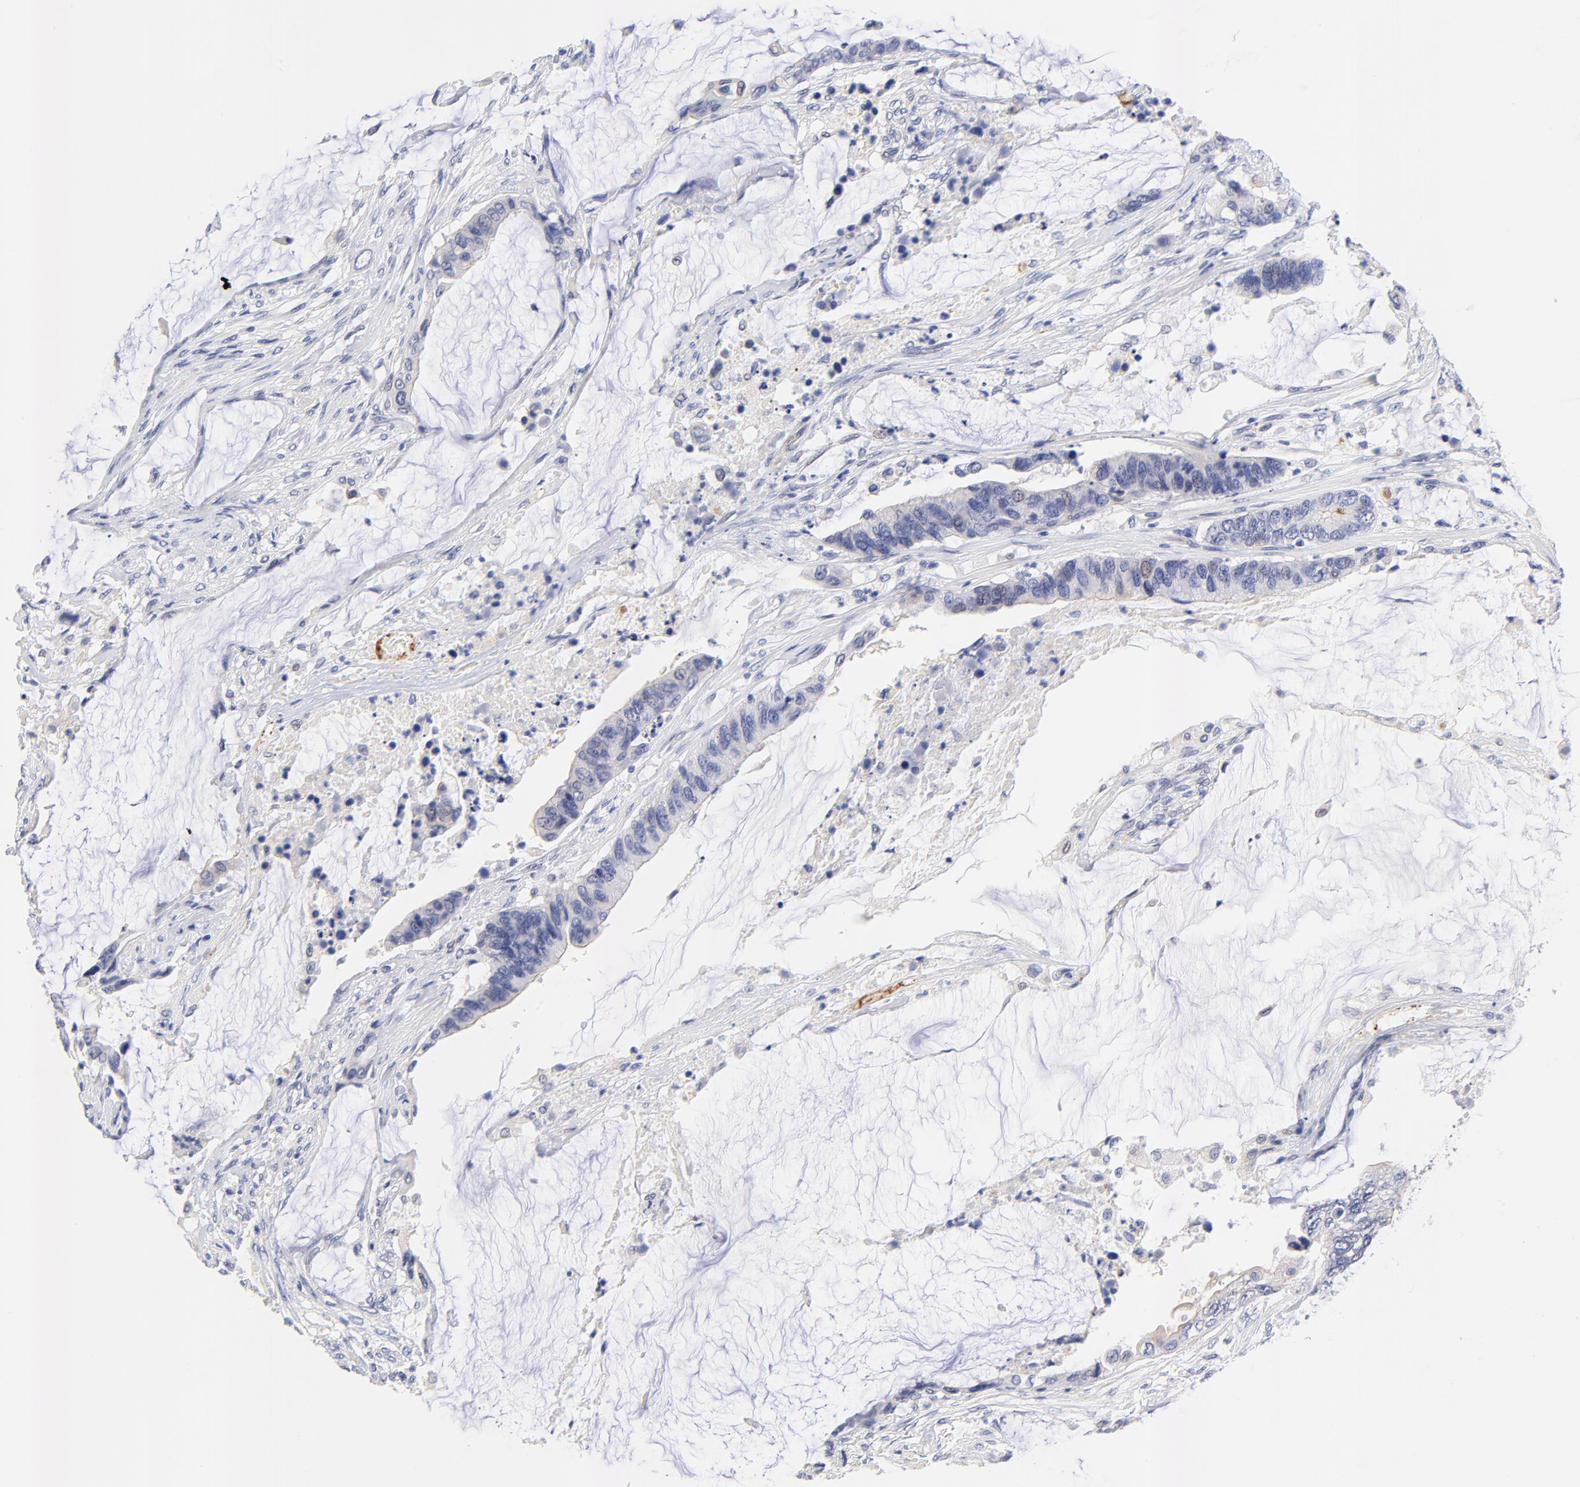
{"staining": {"intensity": "negative", "quantity": "none", "location": "none"}, "tissue": "colorectal cancer", "cell_type": "Tumor cells", "image_type": "cancer", "snomed": [{"axis": "morphology", "description": "Adenocarcinoma, NOS"}, {"axis": "topography", "description": "Rectum"}], "caption": "IHC photomicrograph of human colorectal cancer (adenocarcinoma) stained for a protein (brown), which displays no expression in tumor cells.", "gene": "FAM117B", "patient": {"sex": "female", "age": 59}}